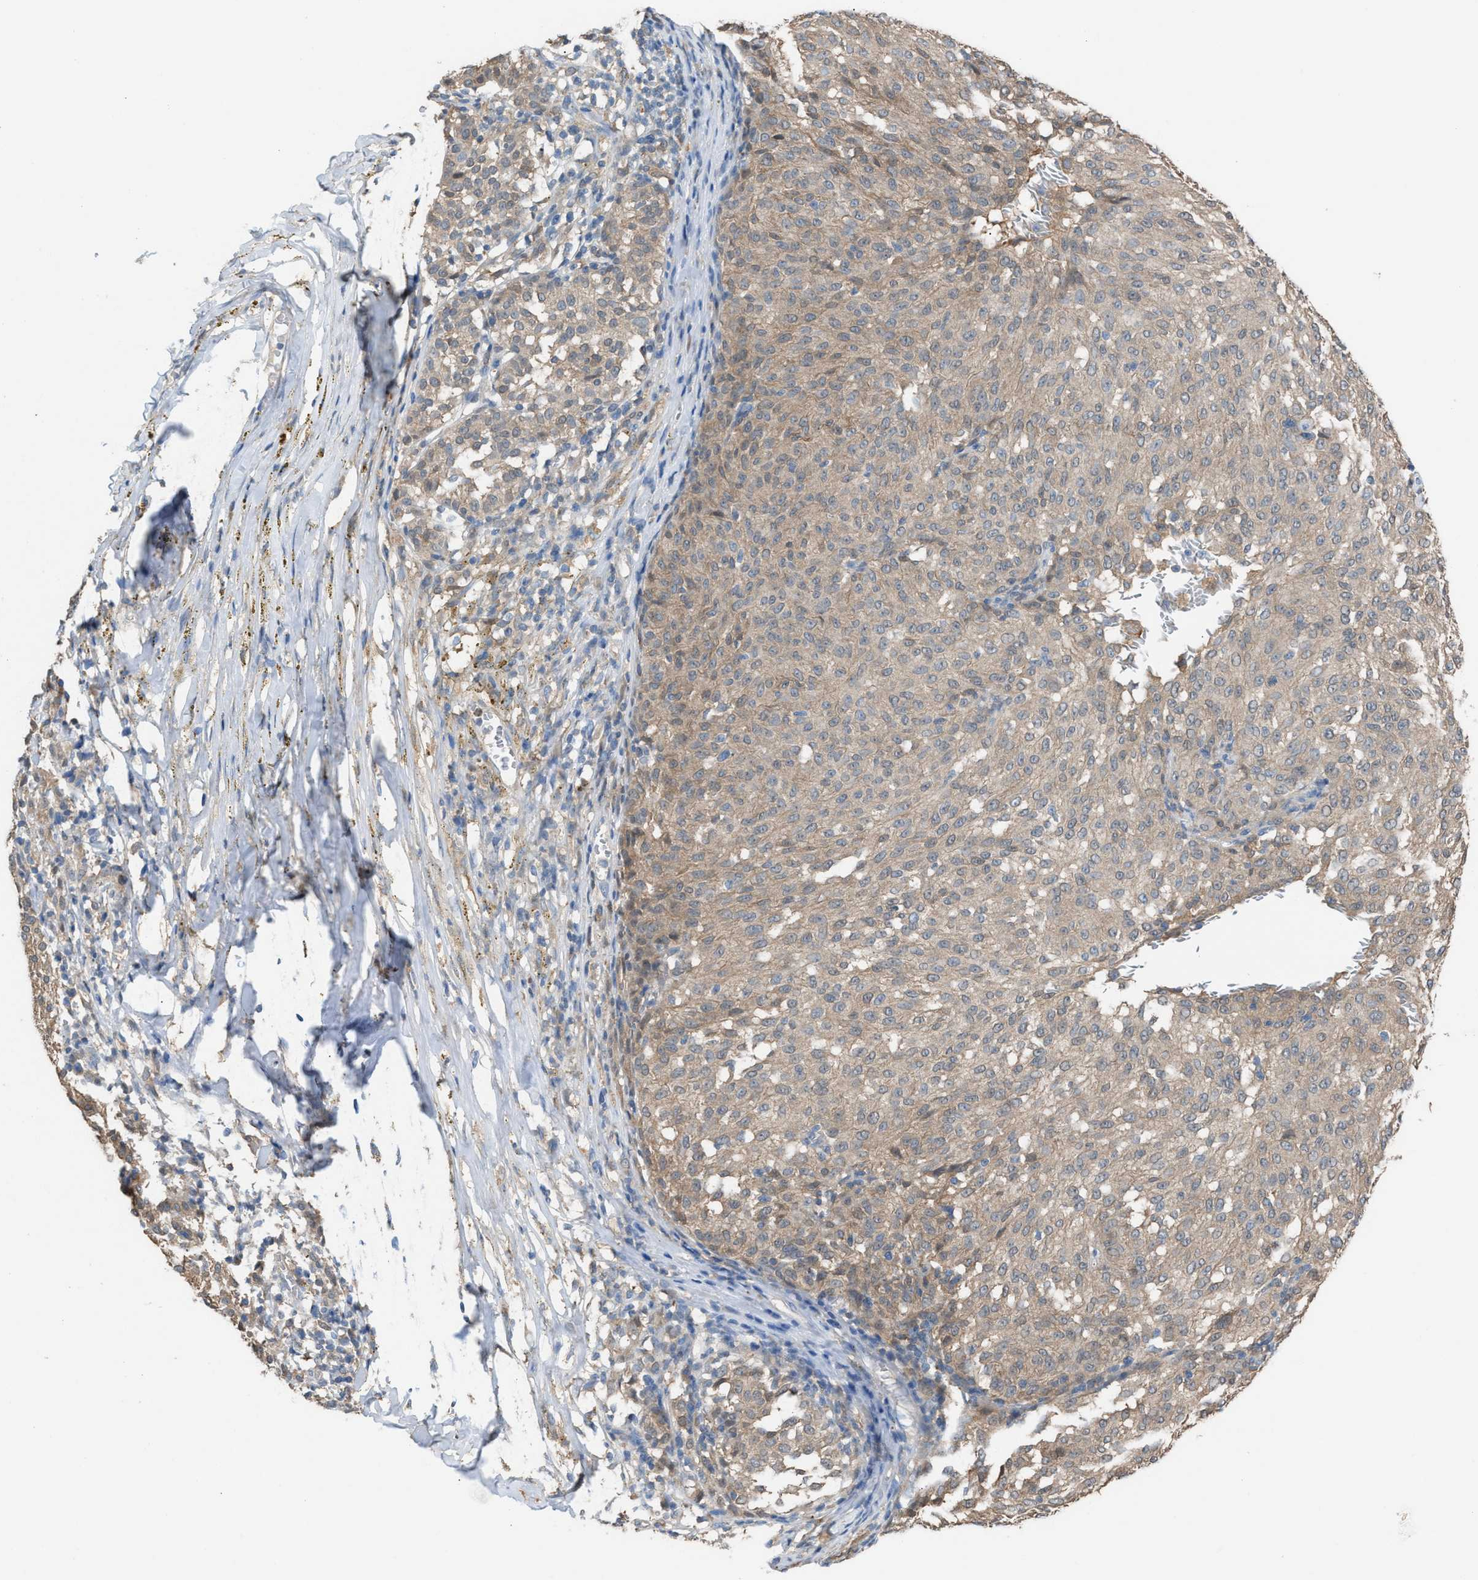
{"staining": {"intensity": "weak", "quantity": ">75%", "location": "cytoplasmic/membranous"}, "tissue": "melanoma", "cell_type": "Tumor cells", "image_type": "cancer", "snomed": [{"axis": "morphology", "description": "Malignant melanoma, NOS"}, {"axis": "topography", "description": "Skin"}], "caption": "Protein expression analysis of human malignant melanoma reveals weak cytoplasmic/membranous staining in approximately >75% of tumor cells.", "gene": "NQO2", "patient": {"sex": "female", "age": 72}}